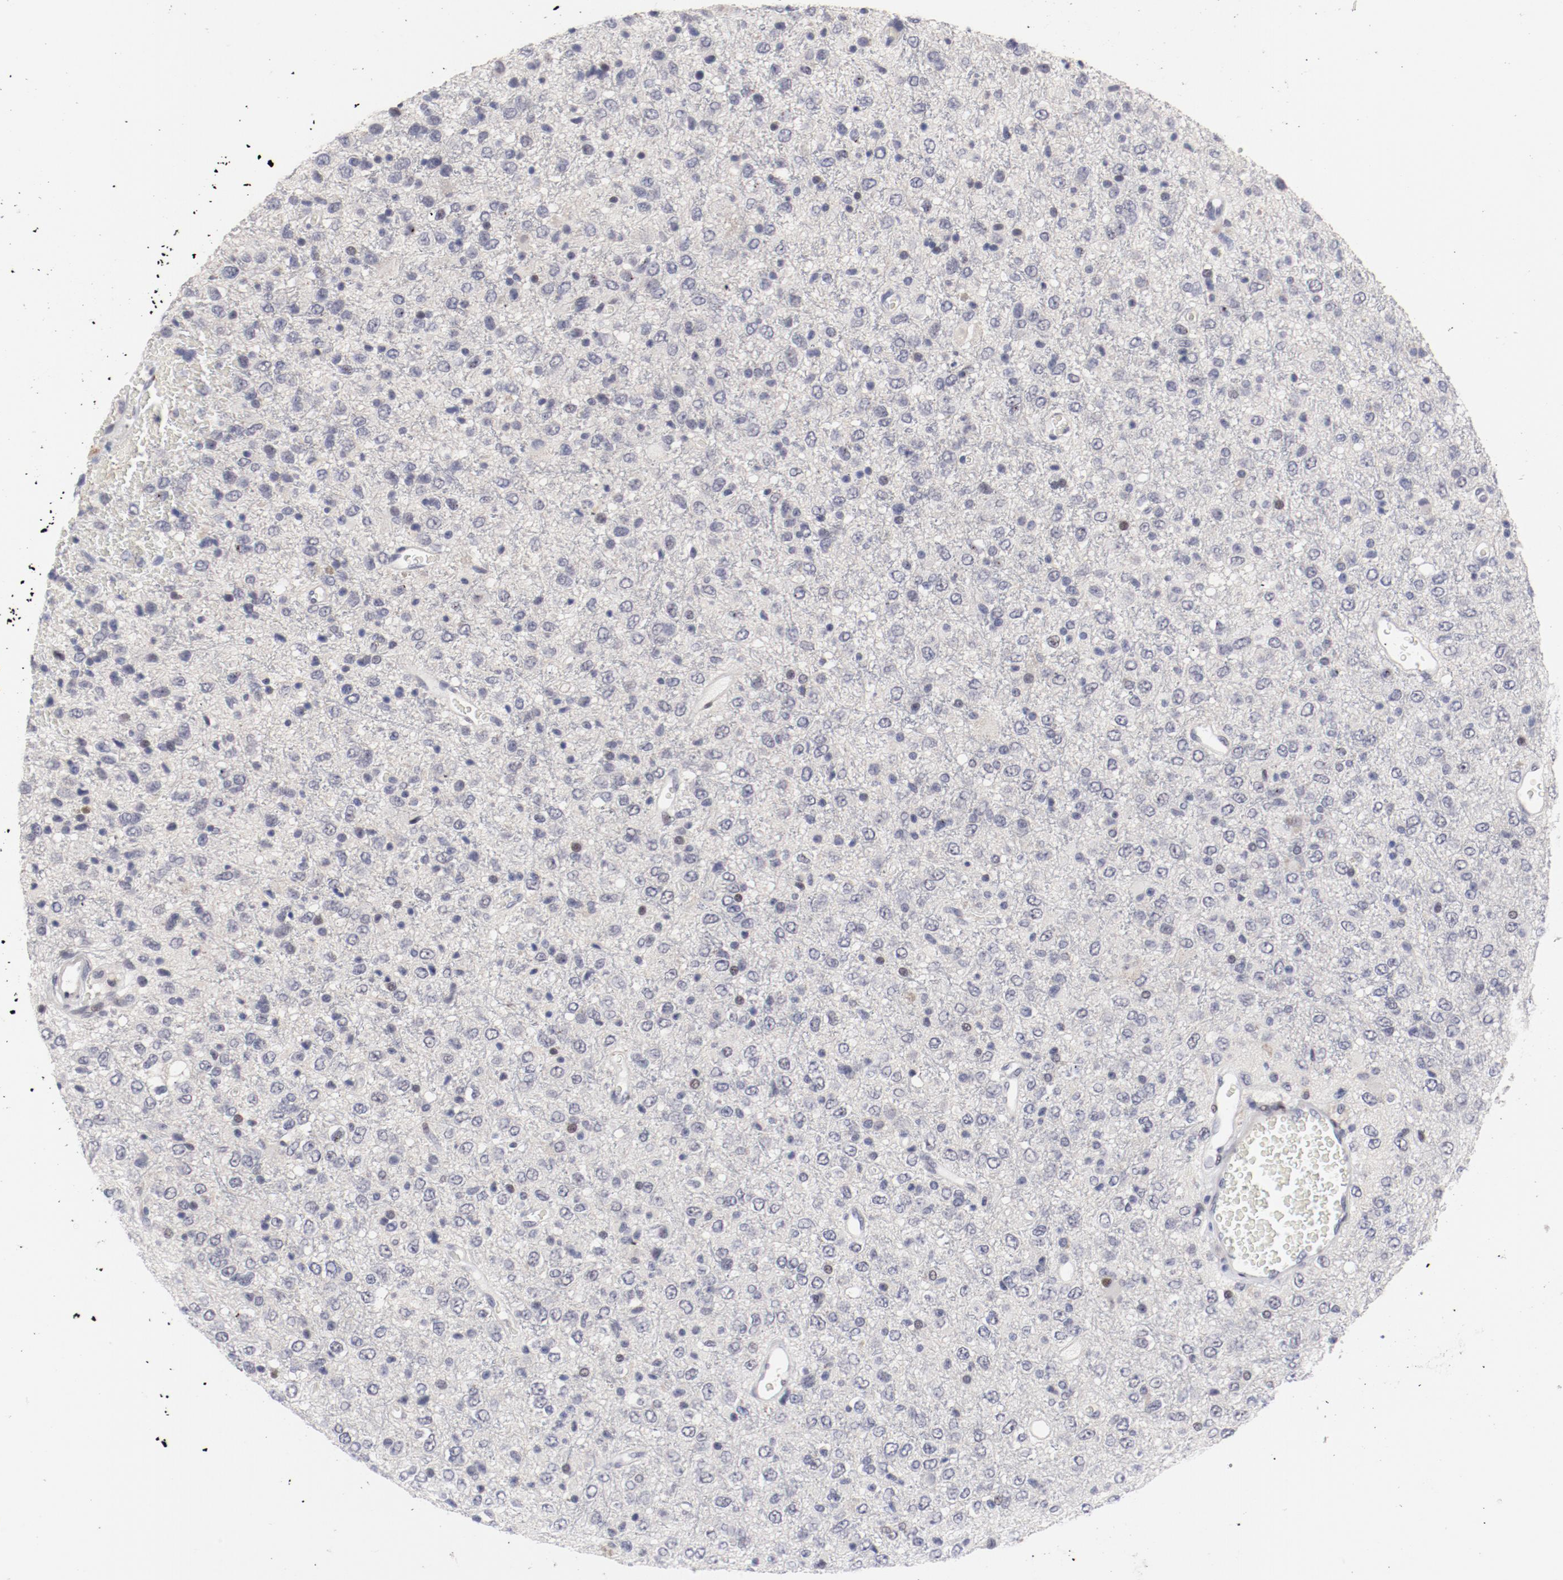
{"staining": {"intensity": "moderate", "quantity": "<25%", "location": "nuclear"}, "tissue": "glioma", "cell_type": "Tumor cells", "image_type": "cancer", "snomed": [{"axis": "morphology", "description": "Glioma, malignant, High grade"}, {"axis": "topography", "description": "pancreas cauda"}], "caption": "Protein positivity by immunohistochemistry (IHC) exhibits moderate nuclear positivity in about <25% of tumor cells in glioma. (Stains: DAB in brown, nuclei in blue, Microscopy: brightfield microscopy at high magnification).", "gene": "FSCB", "patient": {"sex": "male", "age": 60}}